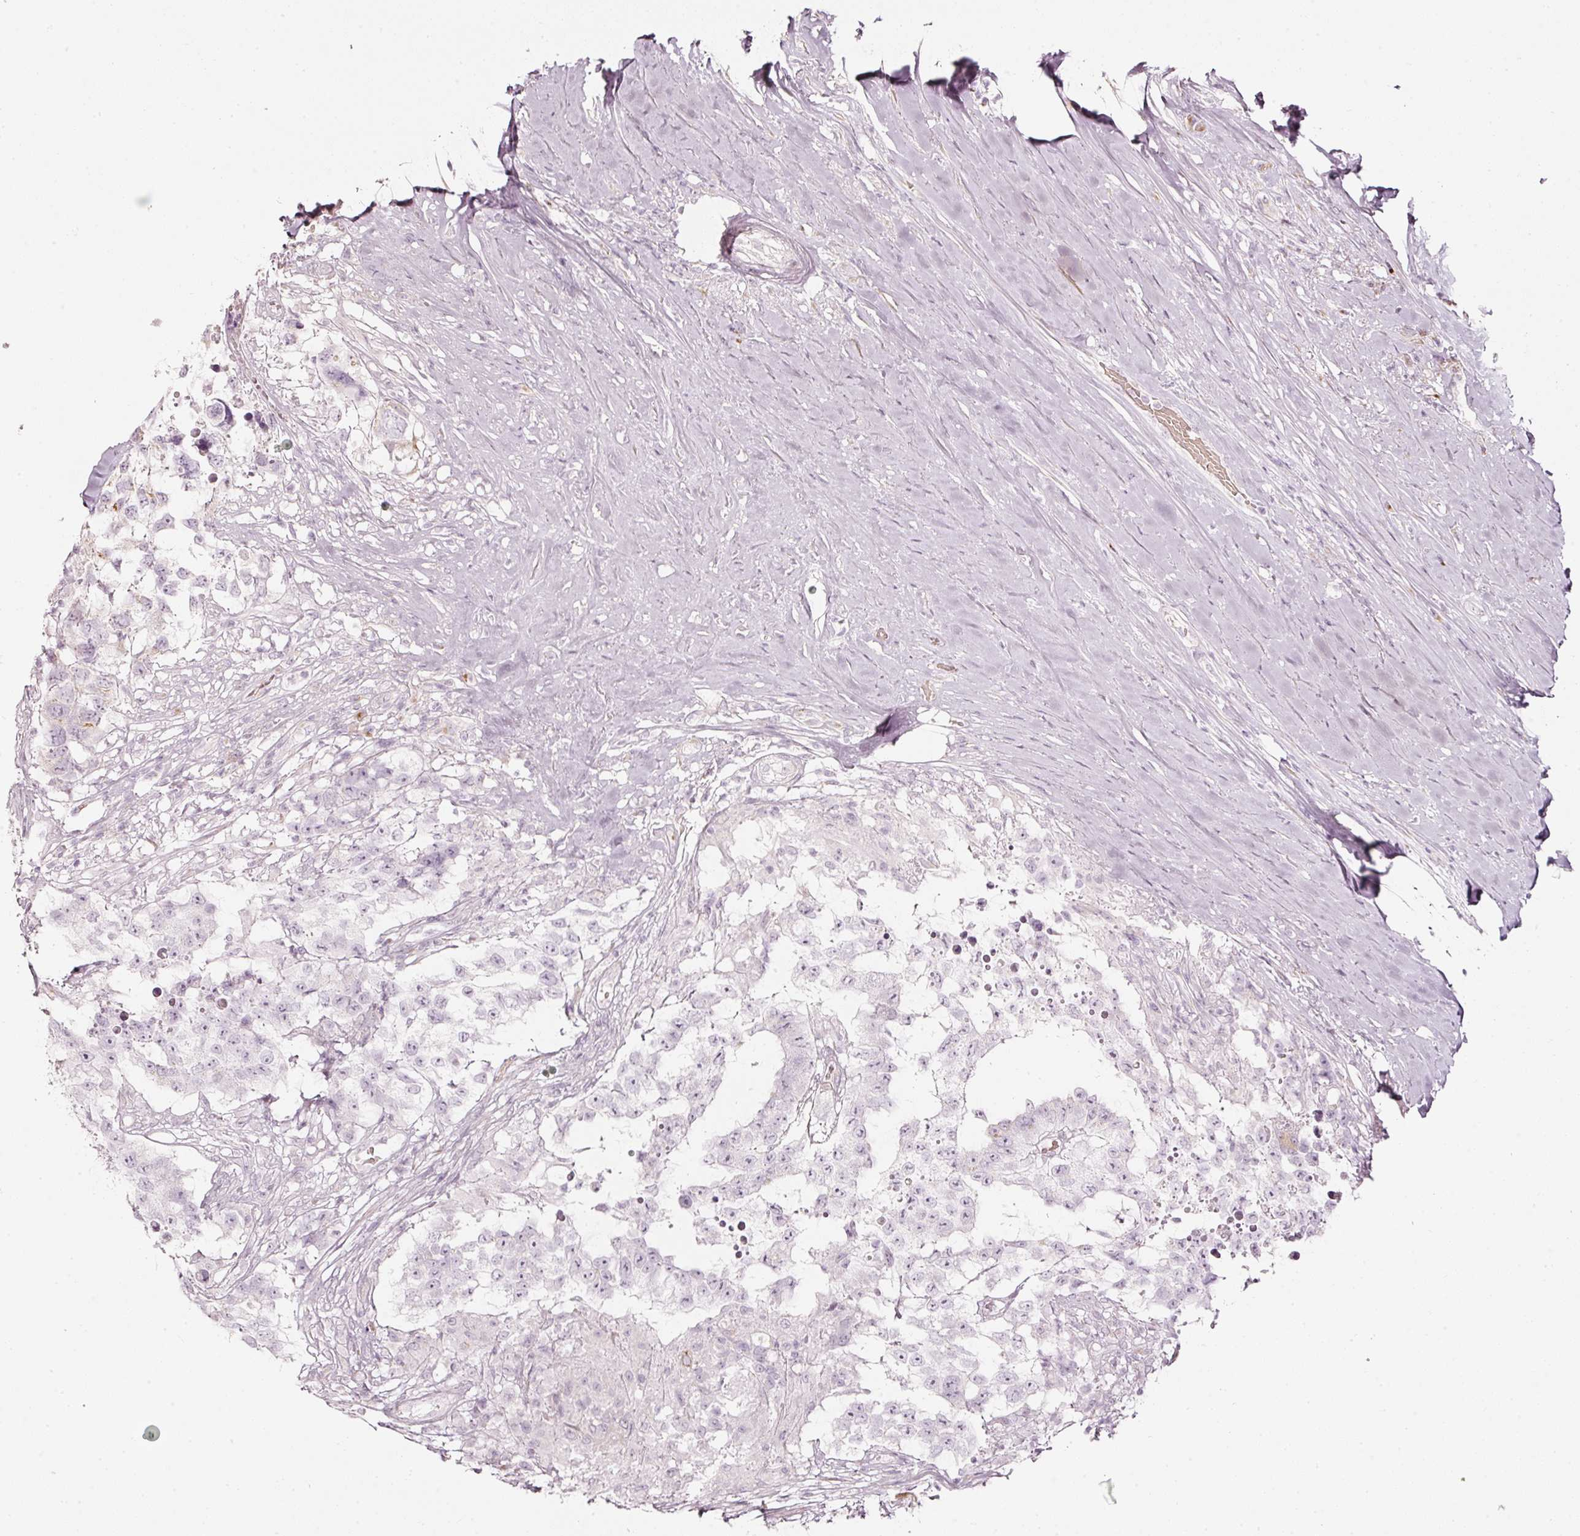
{"staining": {"intensity": "negative", "quantity": "none", "location": "none"}, "tissue": "testis cancer", "cell_type": "Tumor cells", "image_type": "cancer", "snomed": [{"axis": "morphology", "description": "Carcinoma, Embryonal, NOS"}, {"axis": "topography", "description": "Testis"}], "caption": "Tumor cells show no significant protein expression in testis cancer (embryonal carcinoma). Nuclei are stained in blue.", "gene": "SDF4", "patient": {"sex": "male", "age": 83}}